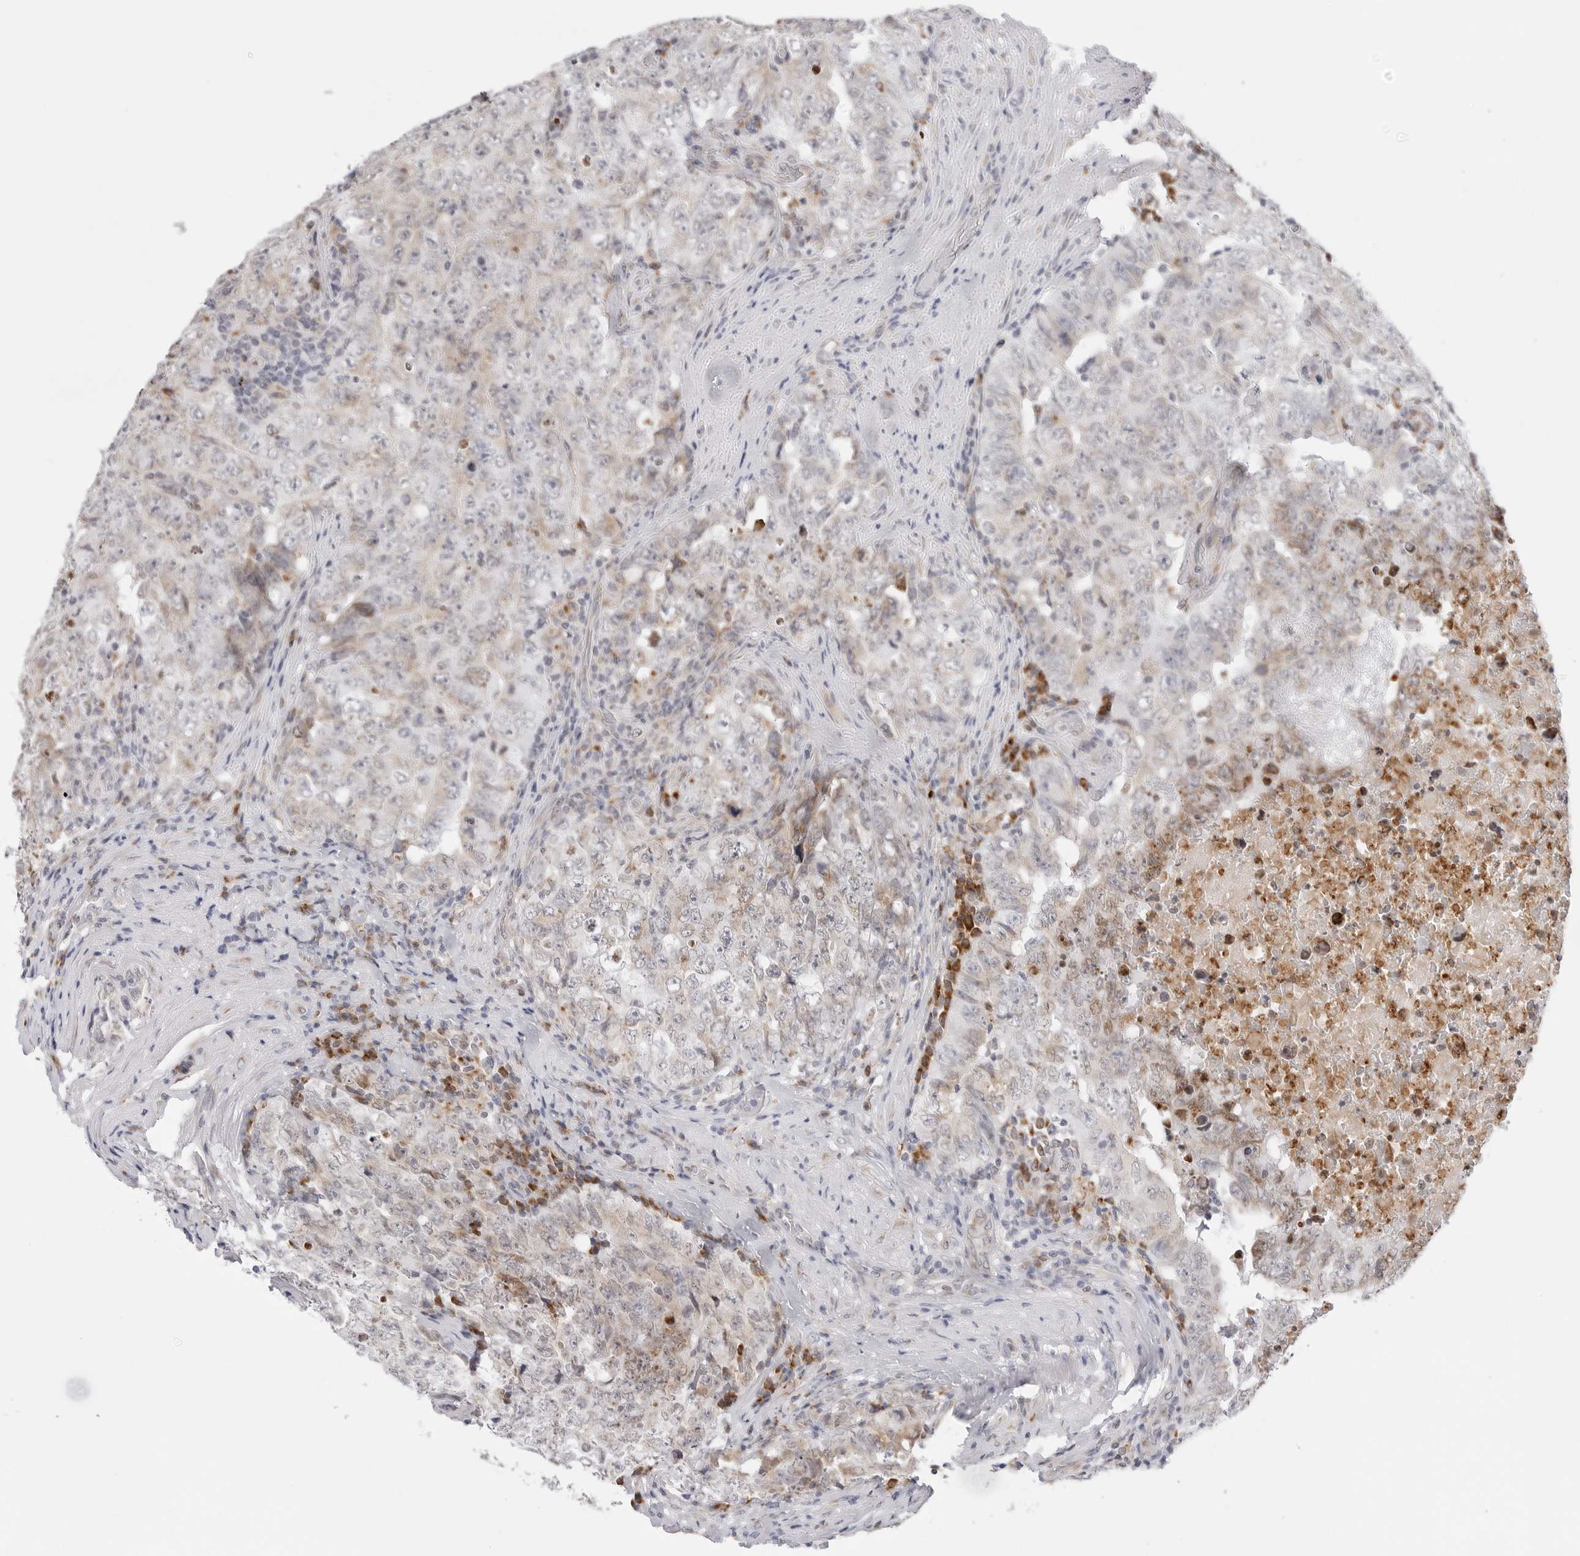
{"staining": {"intensity": "weak", "quantity": "<25%", "location": "cytoplasmic/membranous"}, "tissue": "testis cancer", "cell_type": "Tumor cells", "image_type": "cancer", "snomed": [{"axis": "morphology", "description": "Carcinoma, Embryonal, NOS"}, {"axis": "topography", "description": "Testis"}], "caption": "Tumor cells show no significant staining in testis embryonal carcinoma.", "gene": "RPN1", "patient": {"sex": "male", "age": 26}}